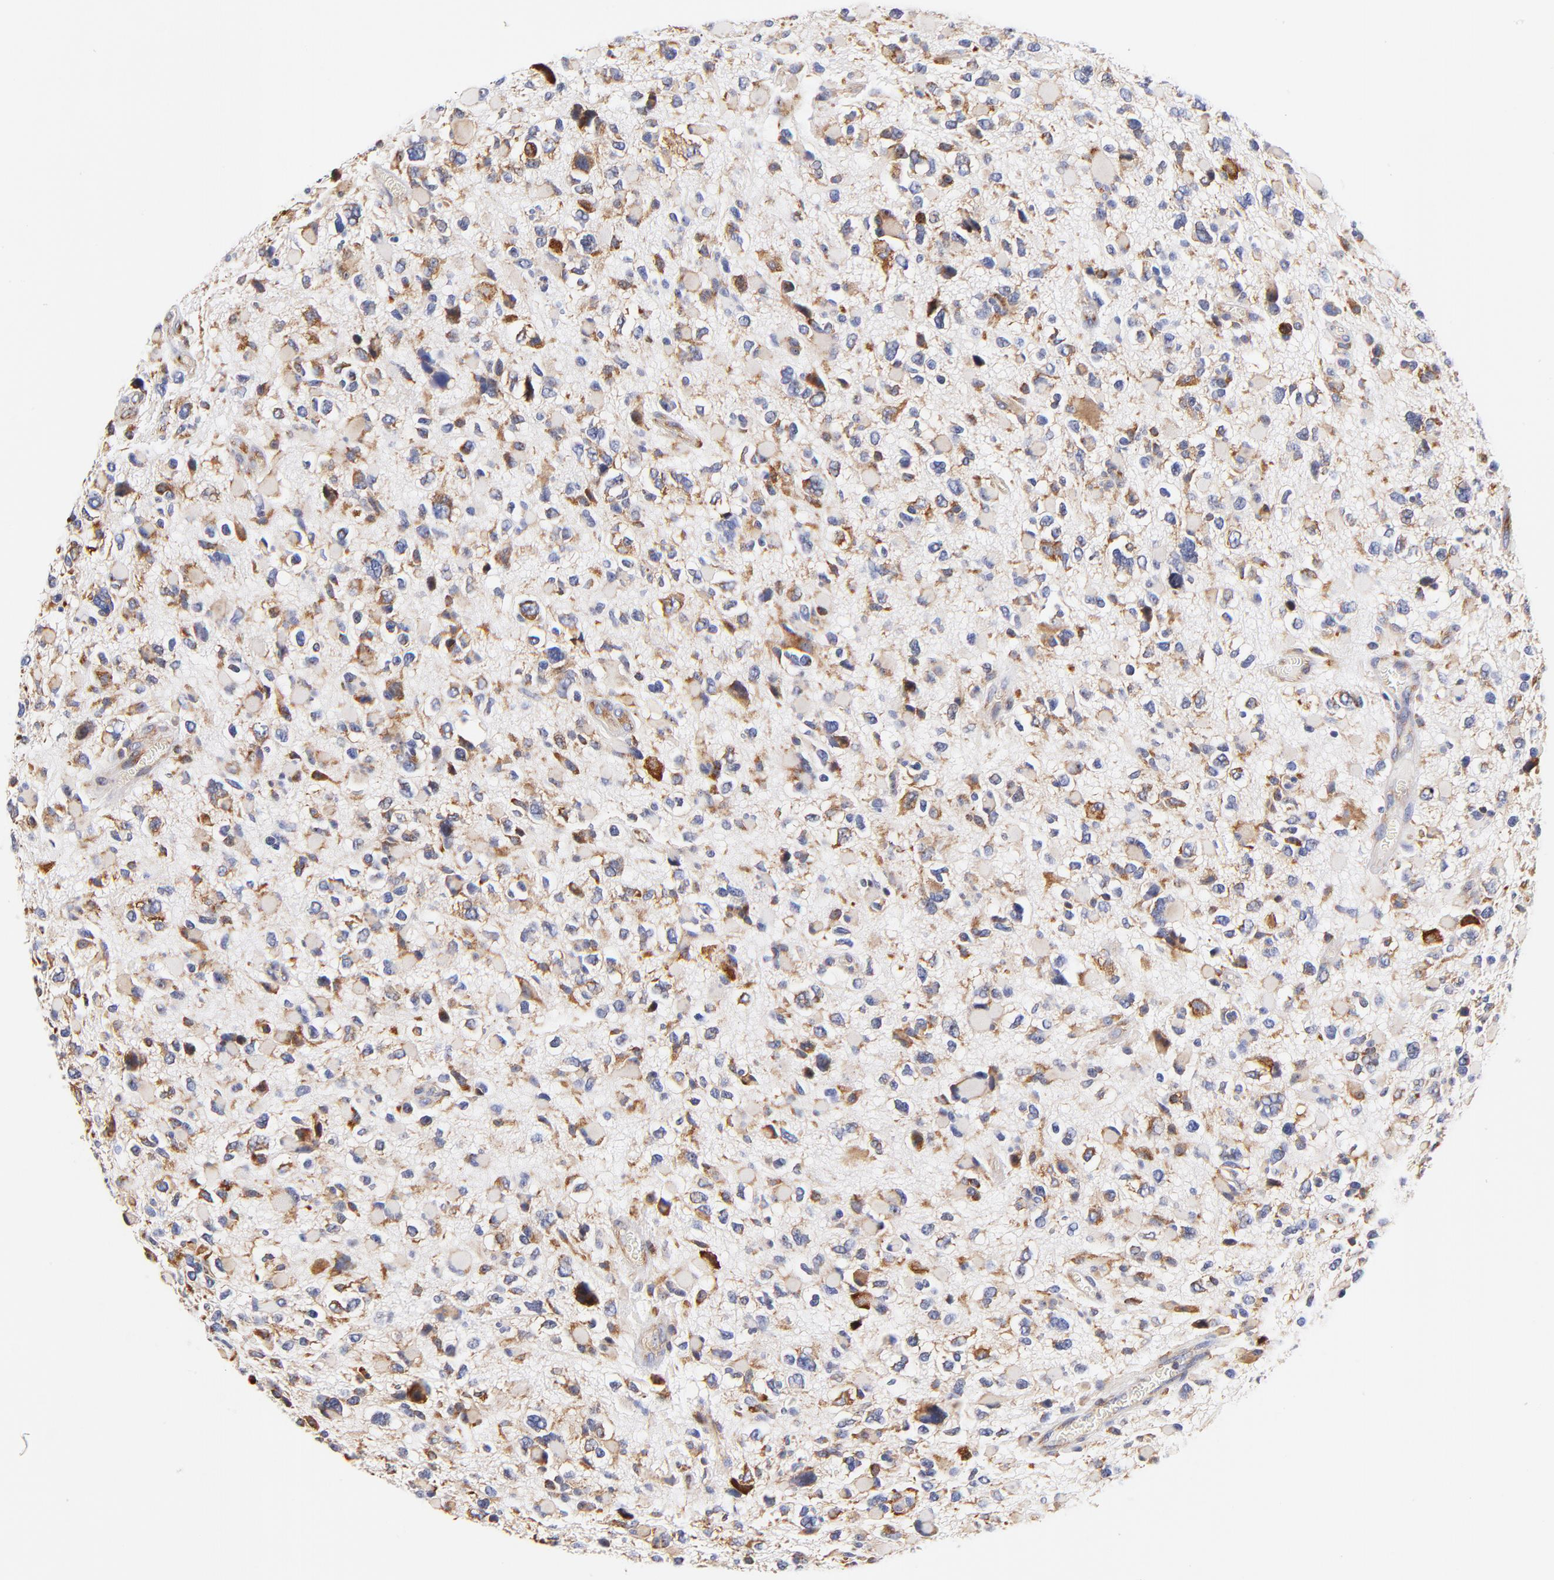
{"staining": {"intensity": "moderate", "quantity": "25%-75%", "location": "cytoplasmic/membranous"}, "tissue": "glioma", "cell_type": "Tumor cells", "image_type": "cancer", "snomed": [{"axis": "morphology", "description": "Glioma, malignant, High grade"}, {"axis": "topography", "description": "Brain"}], "caption": "Moderate cytoplasmic/membranous positivity is identified in about 25%-75% of tumor cells in glioma.", "gene": "RPL27", "patient": {"sex": "female", "age": 37}}